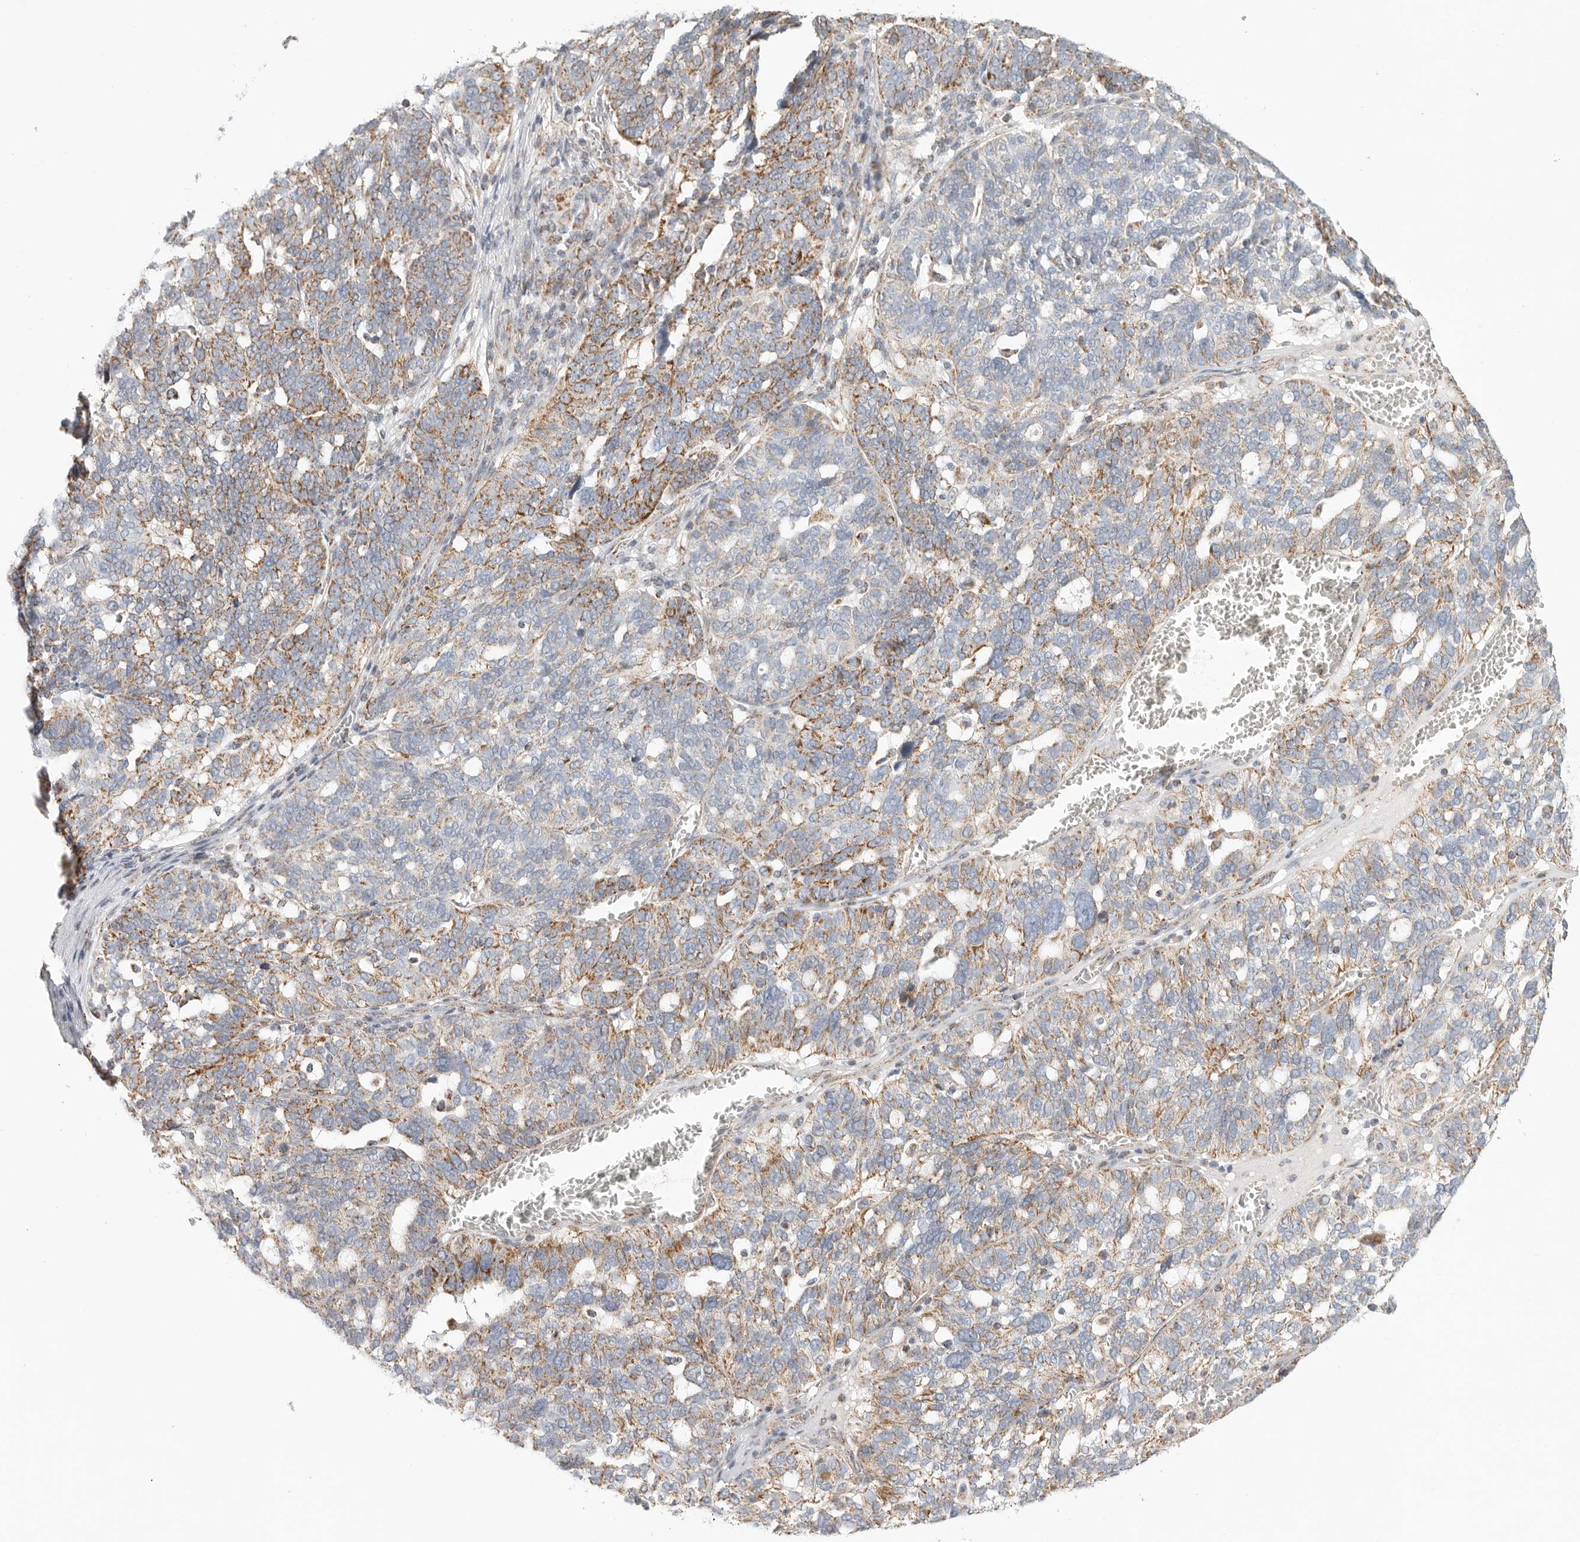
{"staining": {"intensity": "moderate", "quantity": ">75%", "location": "cytoplasmic/membranous"}, "tissue": "ovarian cancer", "cell_type": "Tumor cells", "image_type": "cancer", "snomed": [{"axis": "morphology", "description": "Cystadenocarcinoma, serous, NOS"}, {"axis": "topography", "description": "Ovary"}], "caption": "An IHC histopathology image of neoplastic tissue is shown. Protein staining in brown labels moderate cytoplasmic/membranous positivity in serous cystadenocarcinoma (ovarian) within tumor cells. (DAB (3,3'-diaminobenzidine) IHC, brown staining for protein, blue staining for nuclei).", "gene": "SLC25A26", "patient": {"sex": "female", "age": 59}}